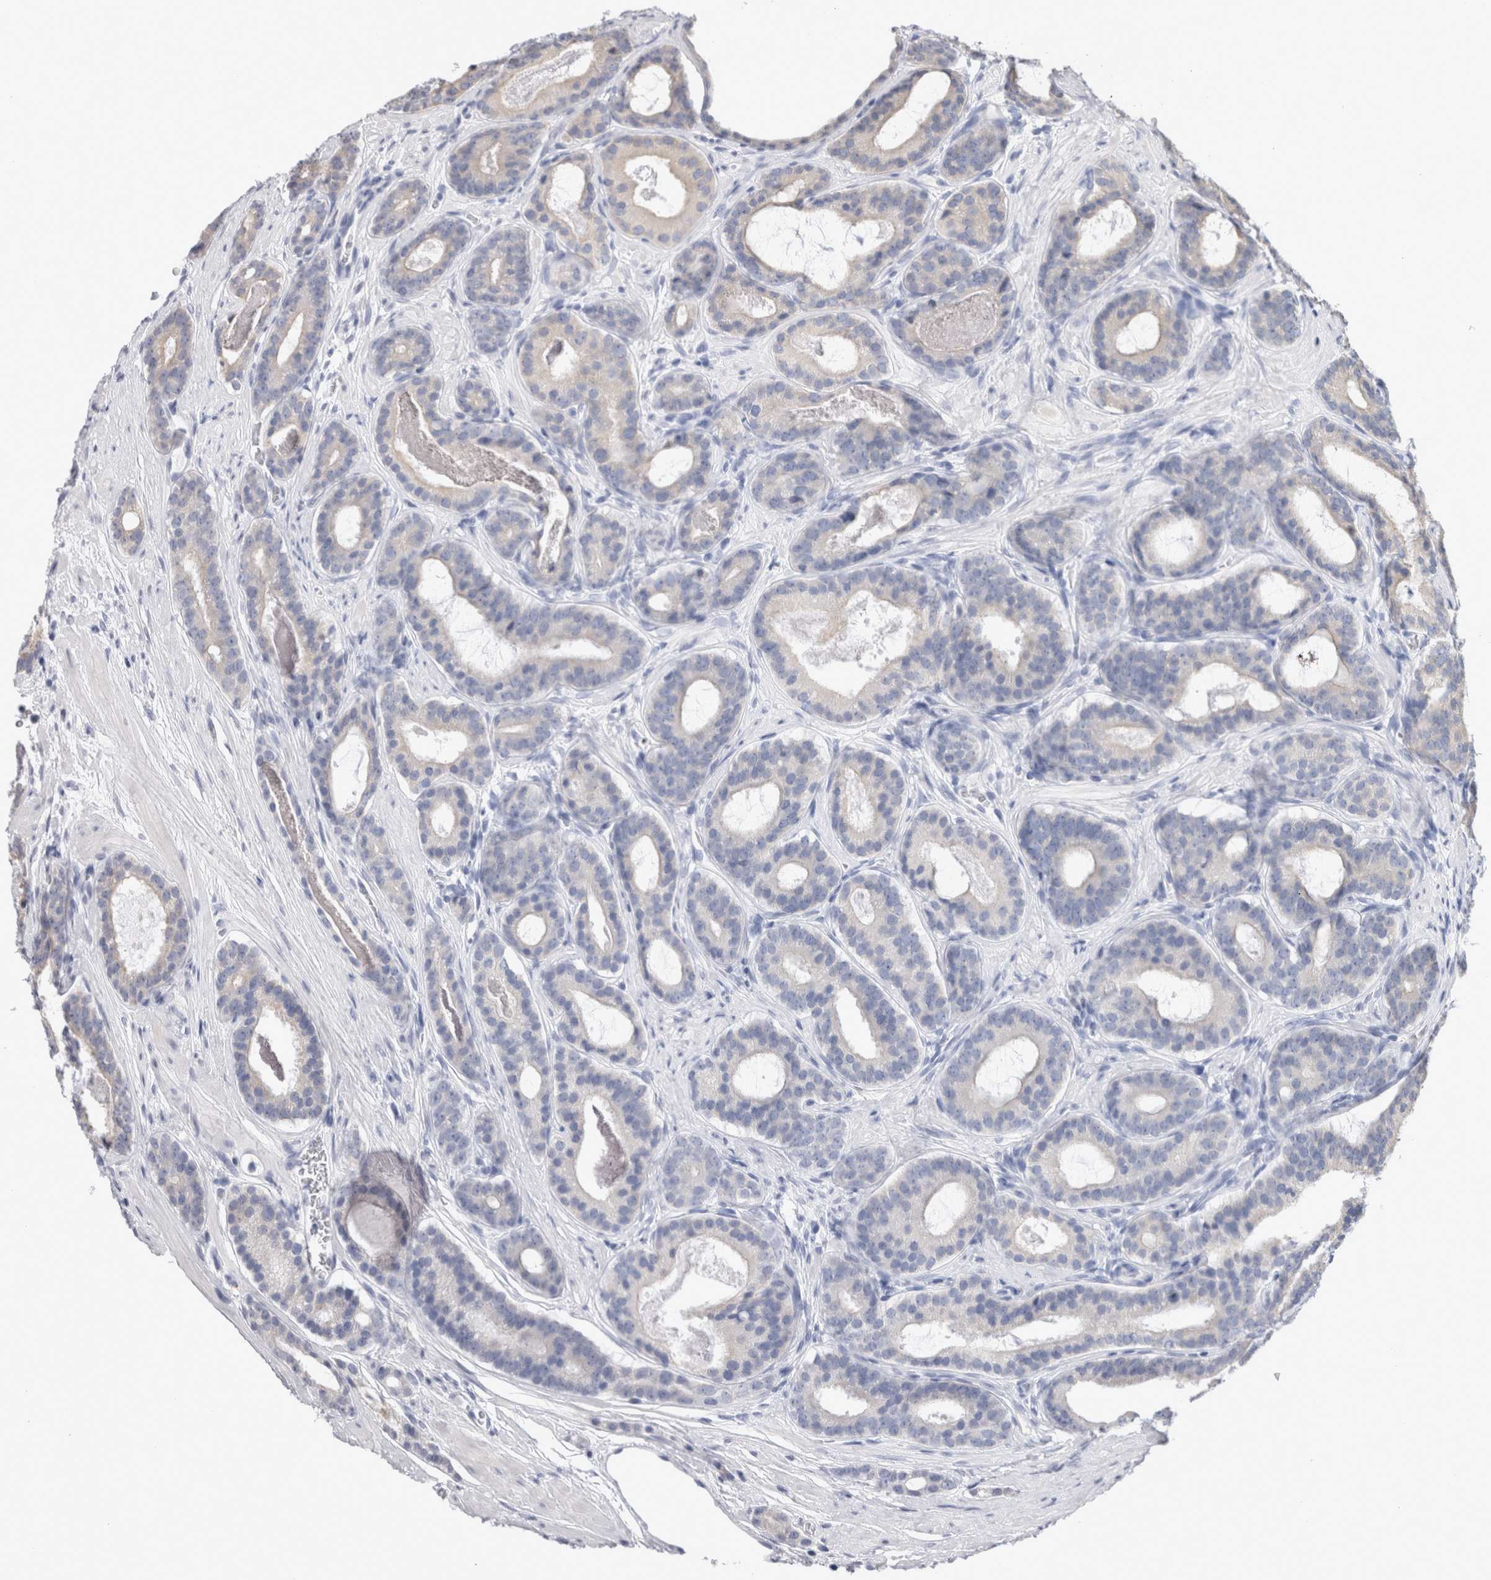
{"staining": {"intensity": "moderate", "quantity": "<25%", "location": "cytoplasmic/membranous"}, "tissue": "prostate cancer", "cell_type": "Tumor cells", "image_type": "cancer", "snomed": [{"axis": "morphology", "description": "Adenocarcinoma, High grade"}, {"axis": "topography", "description": "Prostate"}], "caption": "This micrograph demonstrates immunohistochemistry (IHC) staining of prostate cancer, with low moderate cytoplasmic/membranous positivity in approximately <25% of tumor cells.", "gene": "SMAP2", "patient": {"sex": "male", "age": 60}}